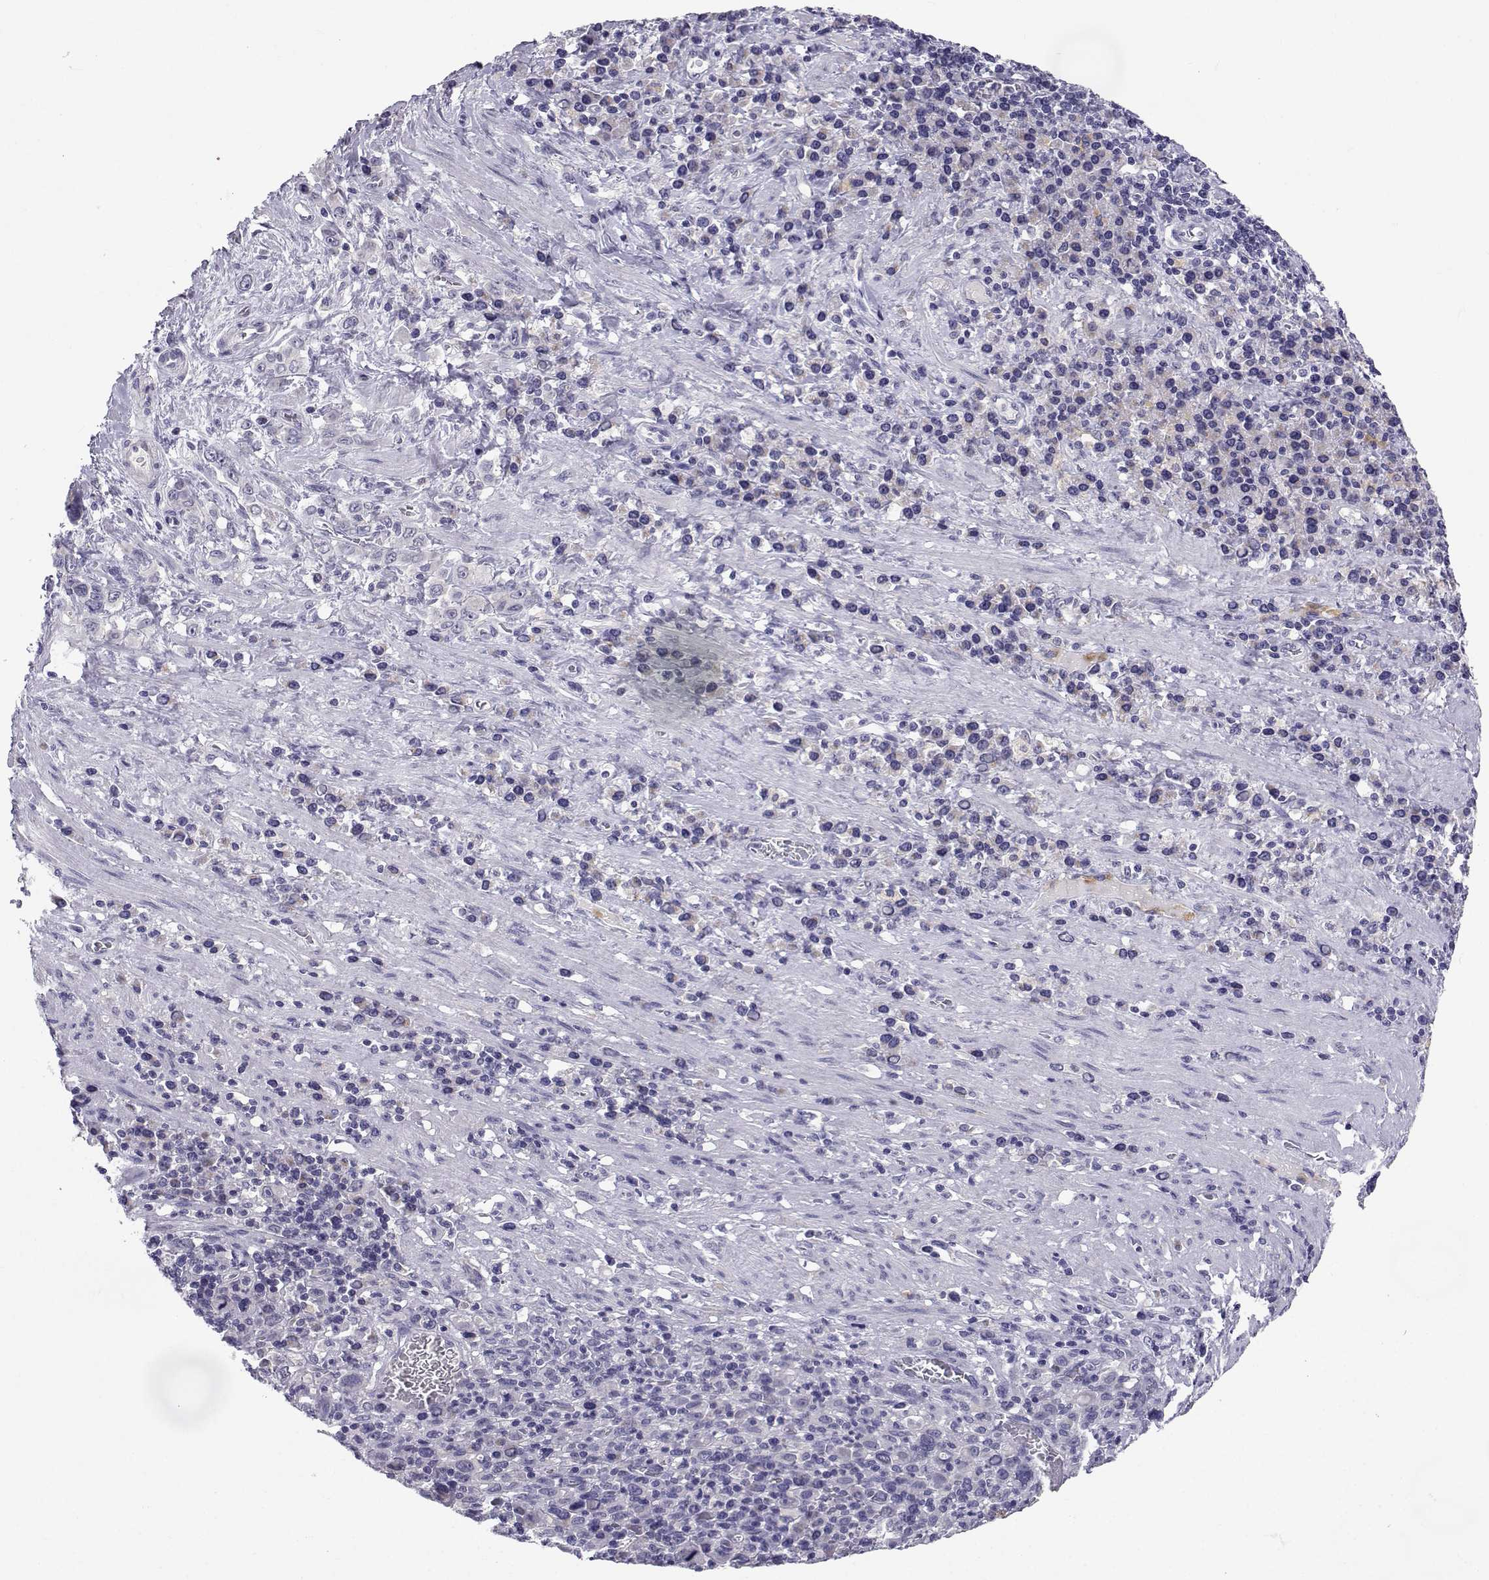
{"staining": {"intensity": "negative", "quantity": "none", "location": "none"}, "tissue": "stomach cancer", "cell_type": "Tumor cells", "image_type": "cancer", "snomed": [{"axis": "morphology", "description": "Adenocarcinoma, NOS"}, {"axis": "topography", "description": "Stomach, upper"}], "caption": "Immunohistochemistry (IHC) photomicrograph of neoplastic tissue: human stomach cancer stained with DAB reveals no significant protein positivity in tumor cells. (DAB immunohistochemistry (IHC), high magnification).", "gene": "SLC6A3", "patient": {"sex": "male", "age": 75}}